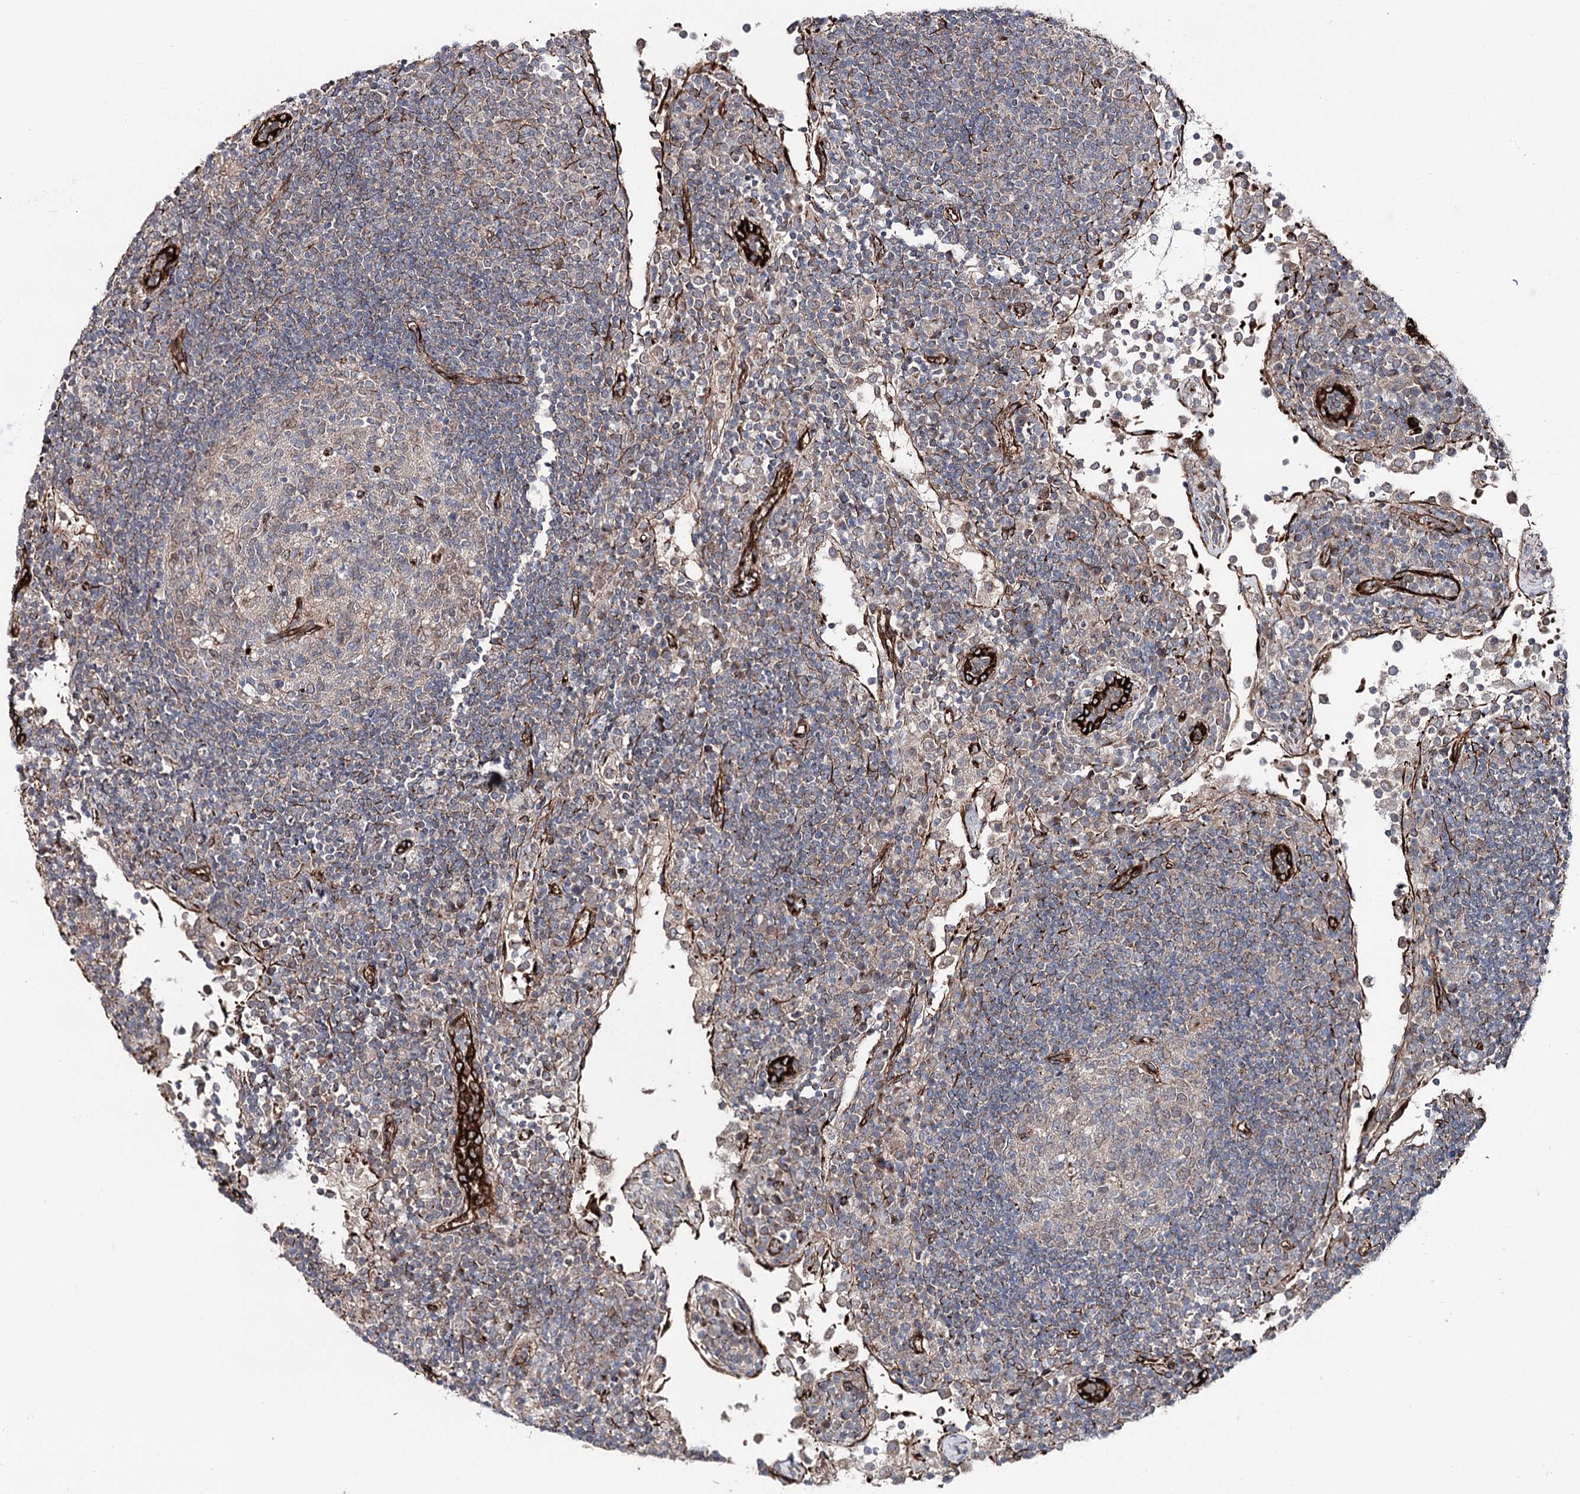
{"staining": {"intensity": "weak", "quantity": "25%-75%", "location": "cytoplasmic/membranous"}, "tissue": "lymph node", "cell_type": "Germinal center cells", "image_type": "normal", "snomed": [{"axis": "morphology", "description": "Normal tissue, NOS"}, {"axis": "topography", "description": "Lymph node"}], "caption": "Unremarkable lymph node shows weak cytoplasmic/membranous expression in approximately 25%-75% of germinal center cells, visualized by immunohistochemistry.", "gene": "MIB1", "patient": {"sex": "female", "age": 53}}